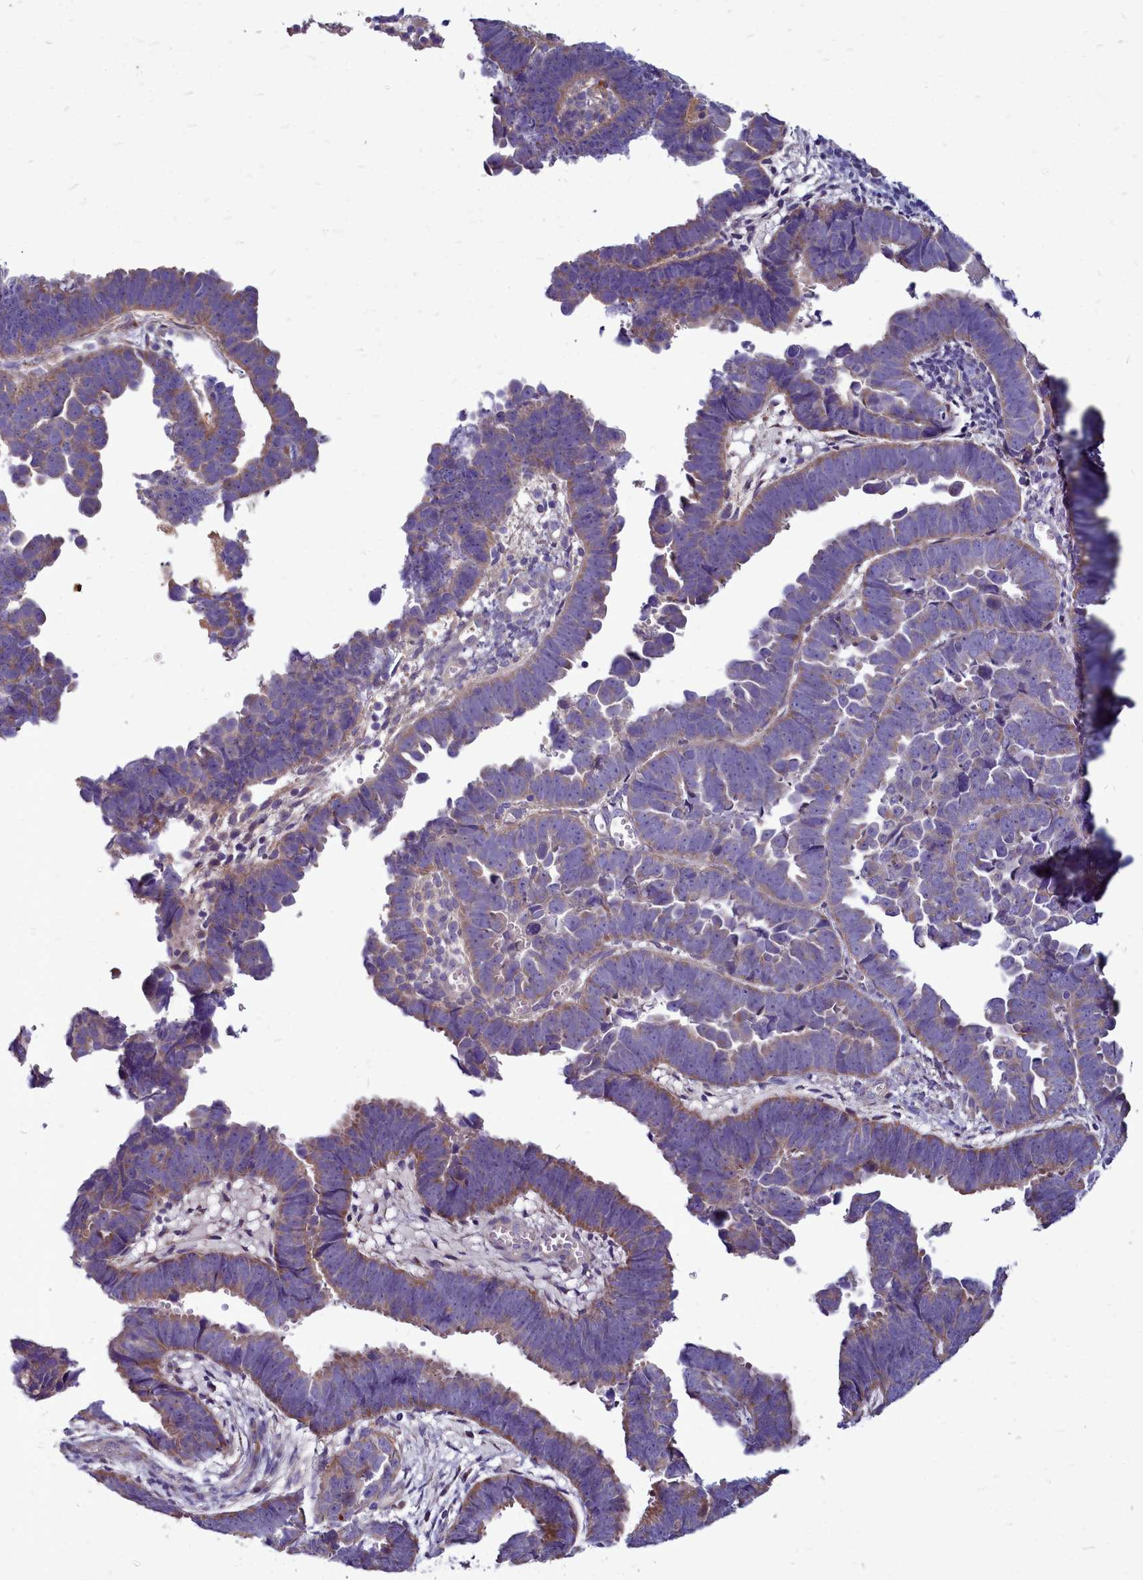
{"staining": {"intensity": "moderate", "quantity": "25%-75%", "location": "cytoplasmic/membranous"}, "tissue": "endometrial cancer", "cell_type": "Tumor cells", "image_type": "cancer", "snomed": [{"axis": "morphology", "description": "Adenocarcinoma, NOS"}, {"axis": "topography", "description": "Endometrium"}], "caption": "Immunohistochemistry image of neoplastic tissue: human adenocarcinoma (endometrial) stained using IHC demonstrates medium levels of moderate protein expression localized specifically in the cytoplasmic/membranous of tumor cells, appearing as a cytoplasmic/membranous brown color.", "gene": "SMPD4", "patient": {"sex": "female", "age": 75}}